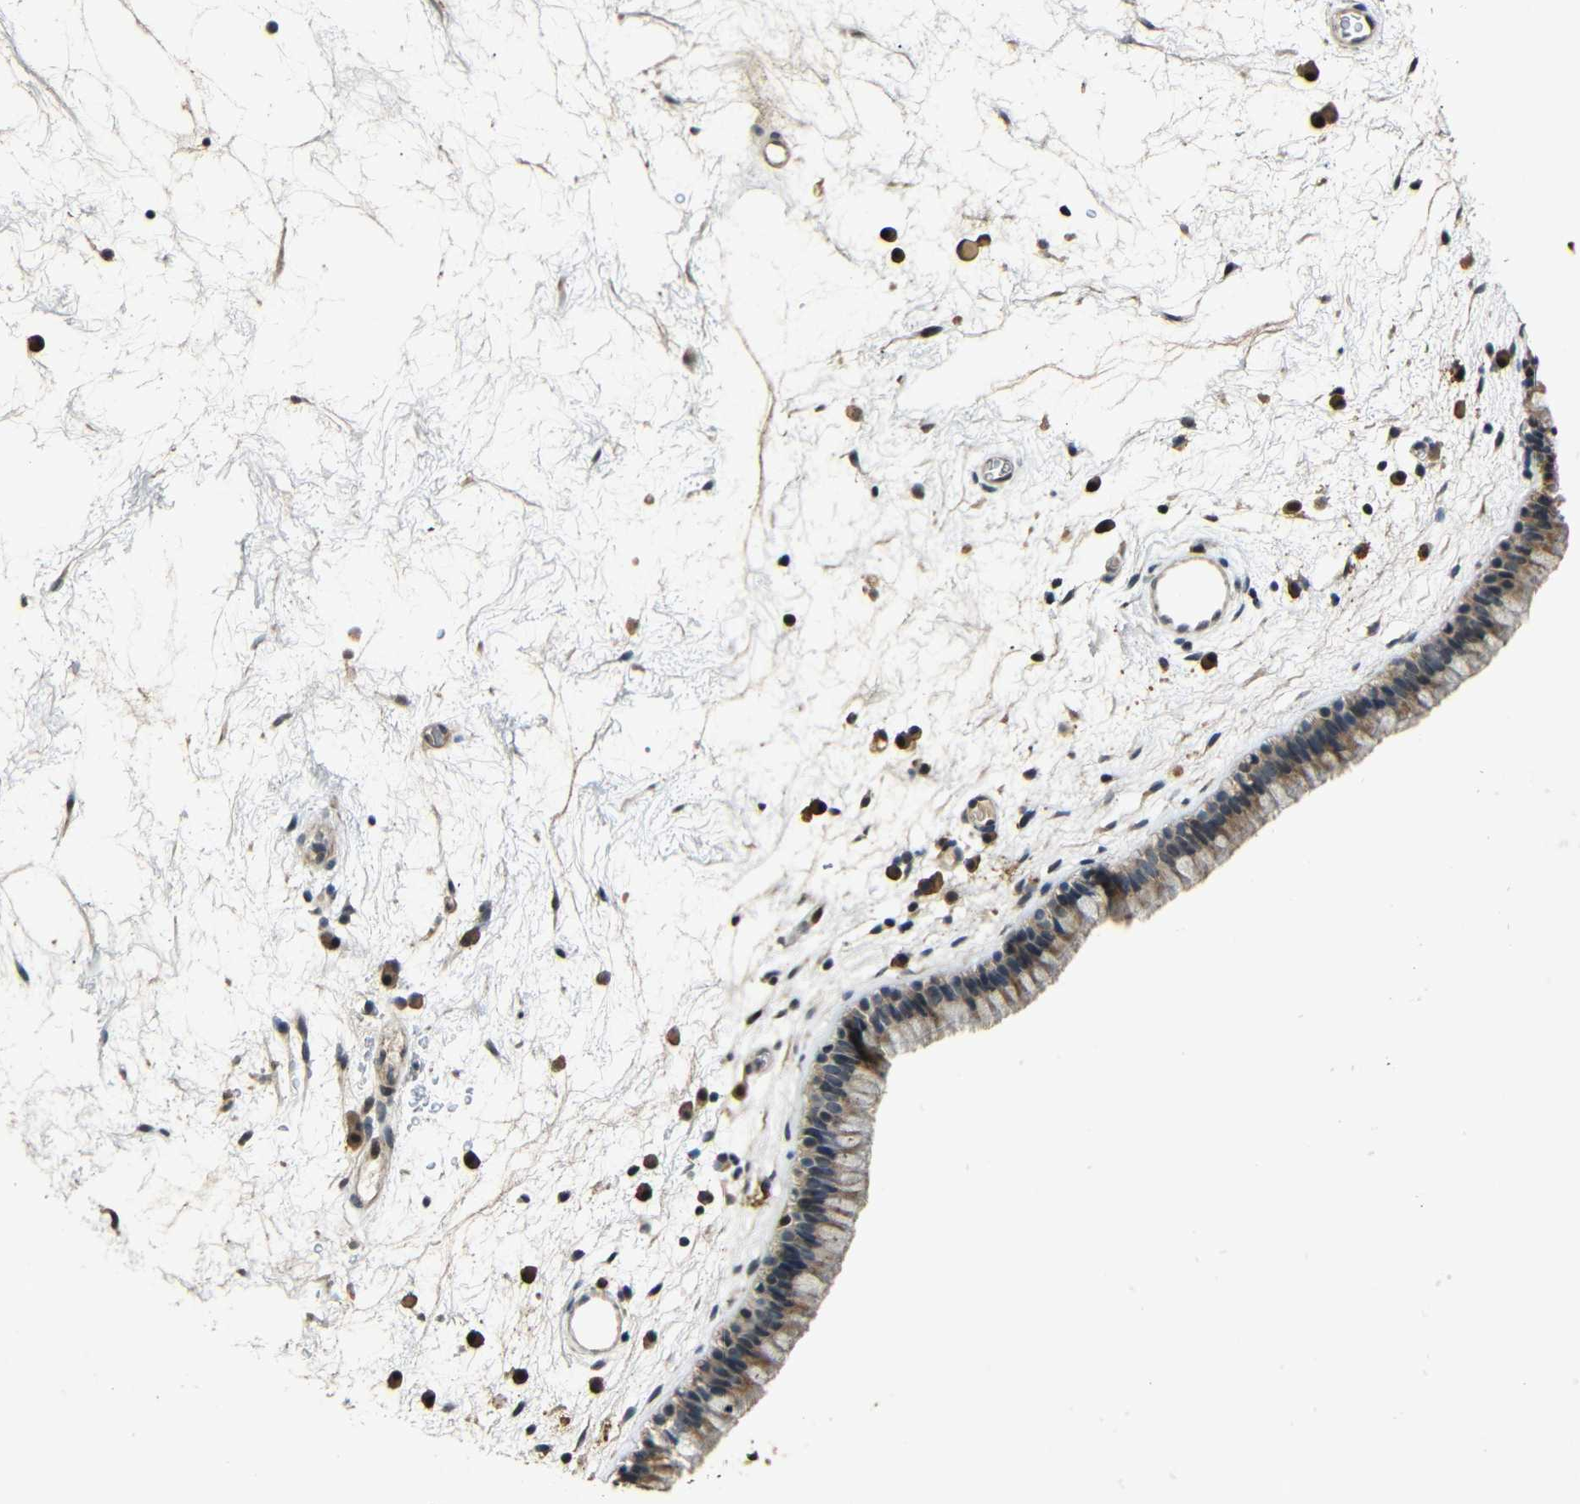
{"staining": {"intensity": "moderate", "quantity": ">75%", "location": "cytoplasmic/membranous"}, "tissue": "nasopharynx", "cell_type": "Respiratory epithelial cells", "image_type": "normal", "snomed": [{"axis": "morphology", "description": "Normal tissue, NOS"}, {"axis": "morphology", "description": "Inflammation, NOS"}, {"axis": "topography", "description": "Nasopharynx"}], "caption": "Immunohistochemical staining of unremarkable nasopharynx exhibits >75% levels of moderate cytoplasmic/membranous protein staining in about >75% of respiratory epithelial cells.", "gene": "KAZALD1", "patient": {"sex": "male", "age": 48}}